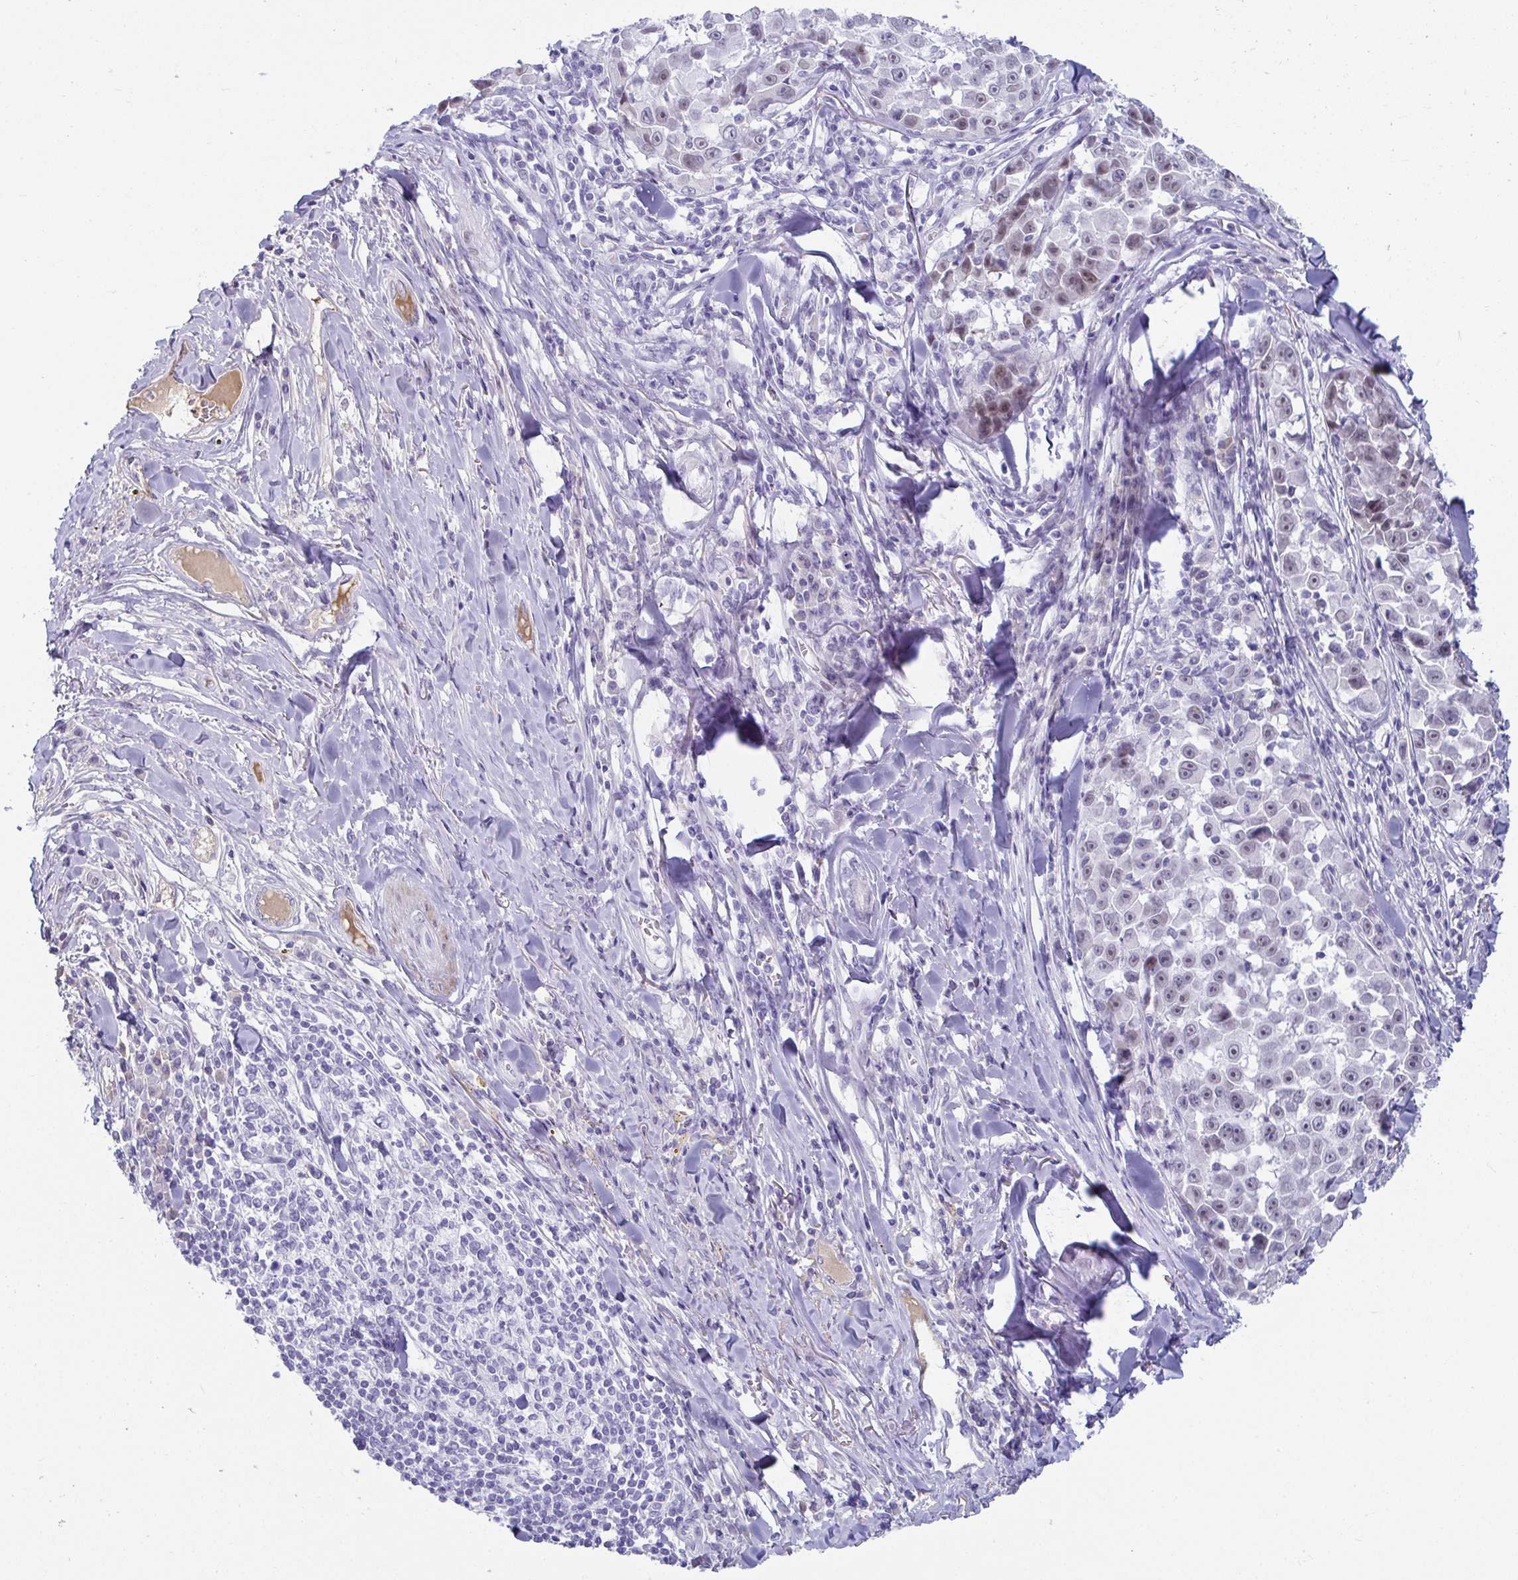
{"staining": {"intensity": "weak", "quantity": "25%-75%", "location": "nuclear"}, "tissue": "melanoma", "cell_type": "Tumor cells", "image_type": "cancer", "snomed": [{"axis": "morphology", "description": "Malignant melanoma, NOS"}, {"axis": "topography", "description": "Skin"}], "caption": "Malignant melanoma stained with a brown dye shows weak nuclear positive positivity in about 25%-75% of tumor cells.", "gene": "NPY", "patient": {"sex": "female", "age": 66}}